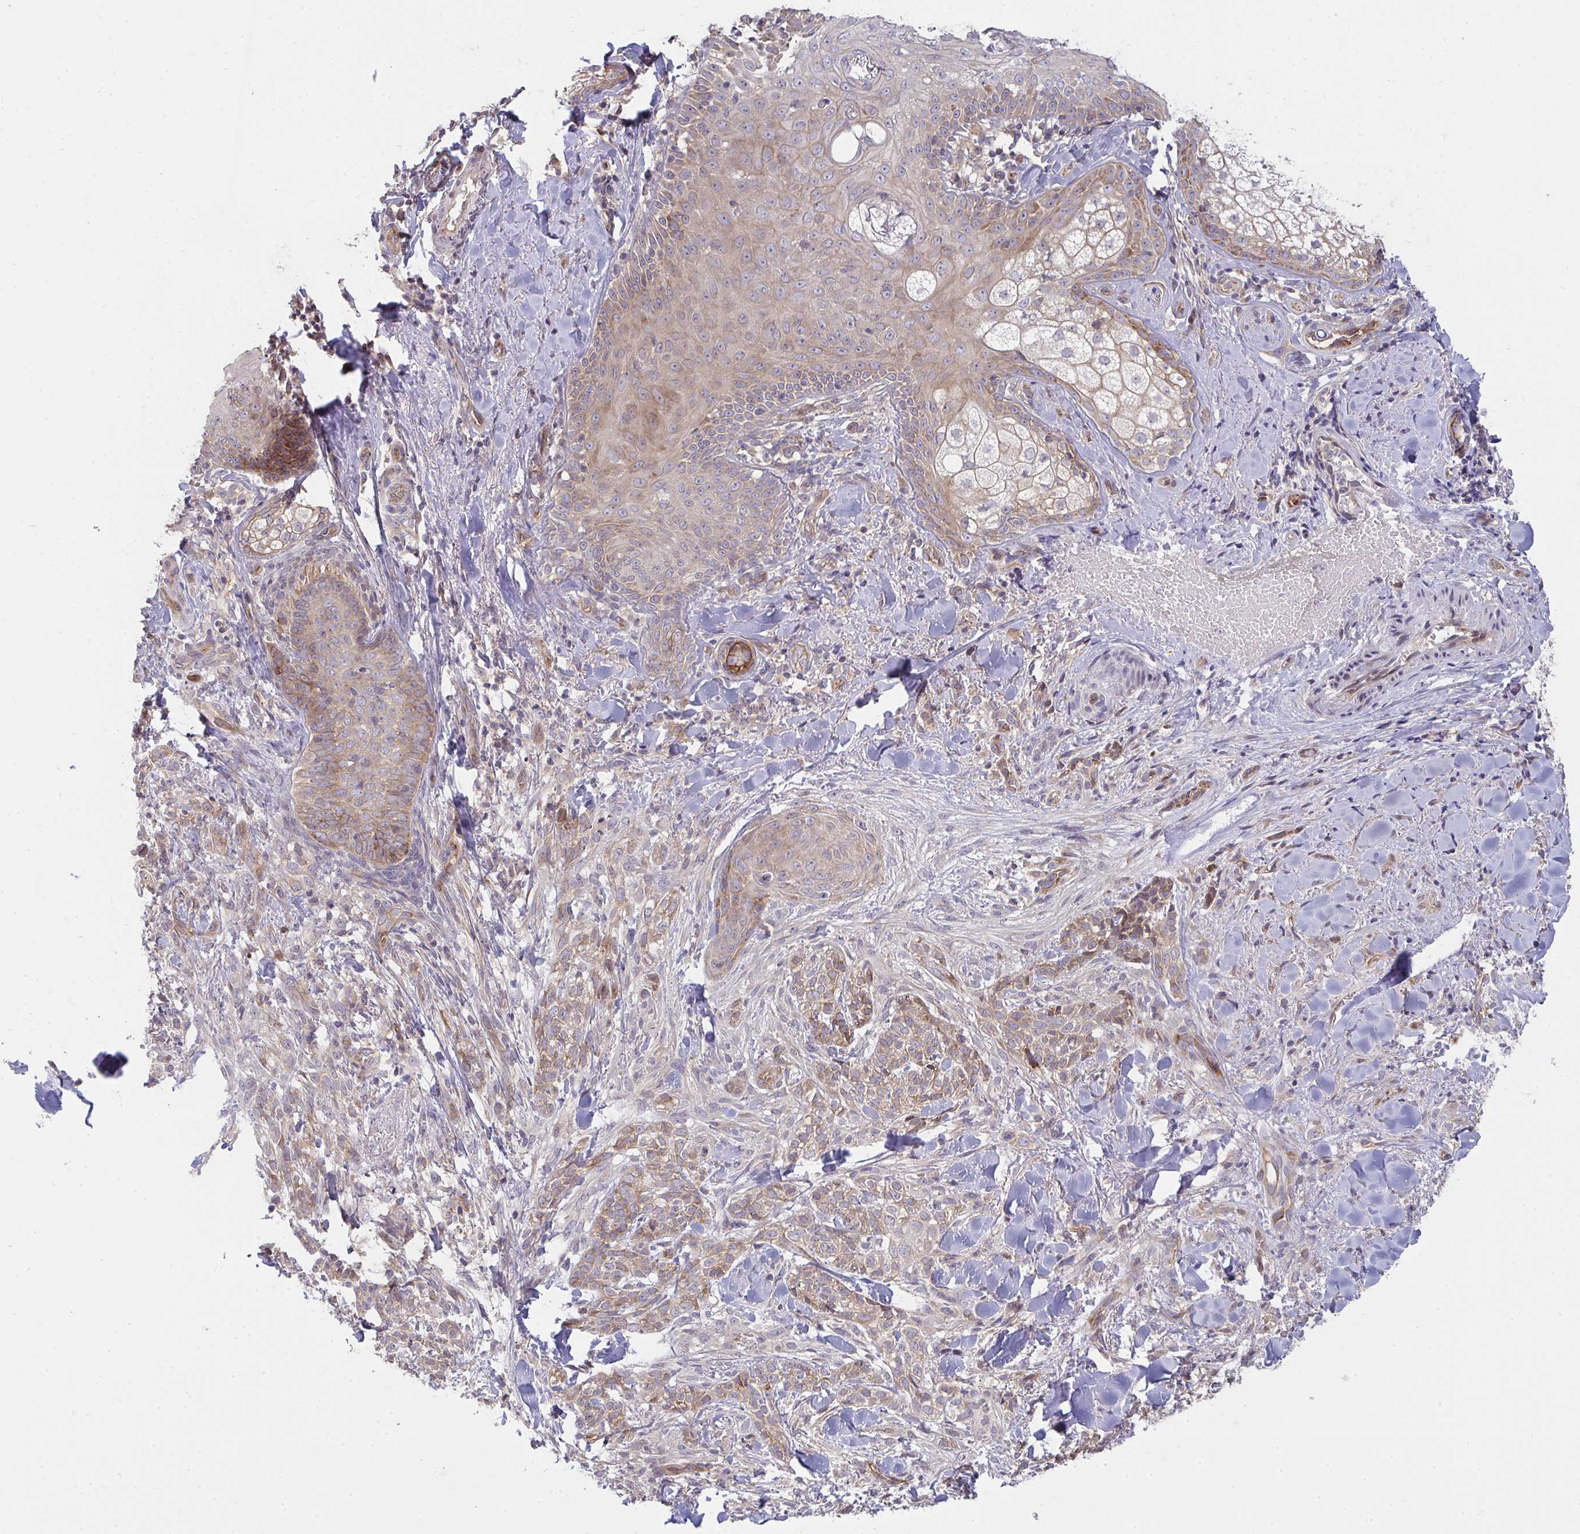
{"staining": {"intensity": "moderate", "quantity": ">75%", "location": "cytoplasmic/membranous"}, "tissue": "skin cancer", "cell_type": "Tumor cells", "image_type": "cancer", "snomed": [{"axis": "morphology", "description": "Basal cell carcinoma"}, {"axis": "topography", "description": "Skin"}], "caption": "Moderate cytoplasmic/membranous protein positivity is present in about >75% of tumor cells in skin cancer.", "gene": "CASP9", "patient": {"sex": "female", "age": 48}}